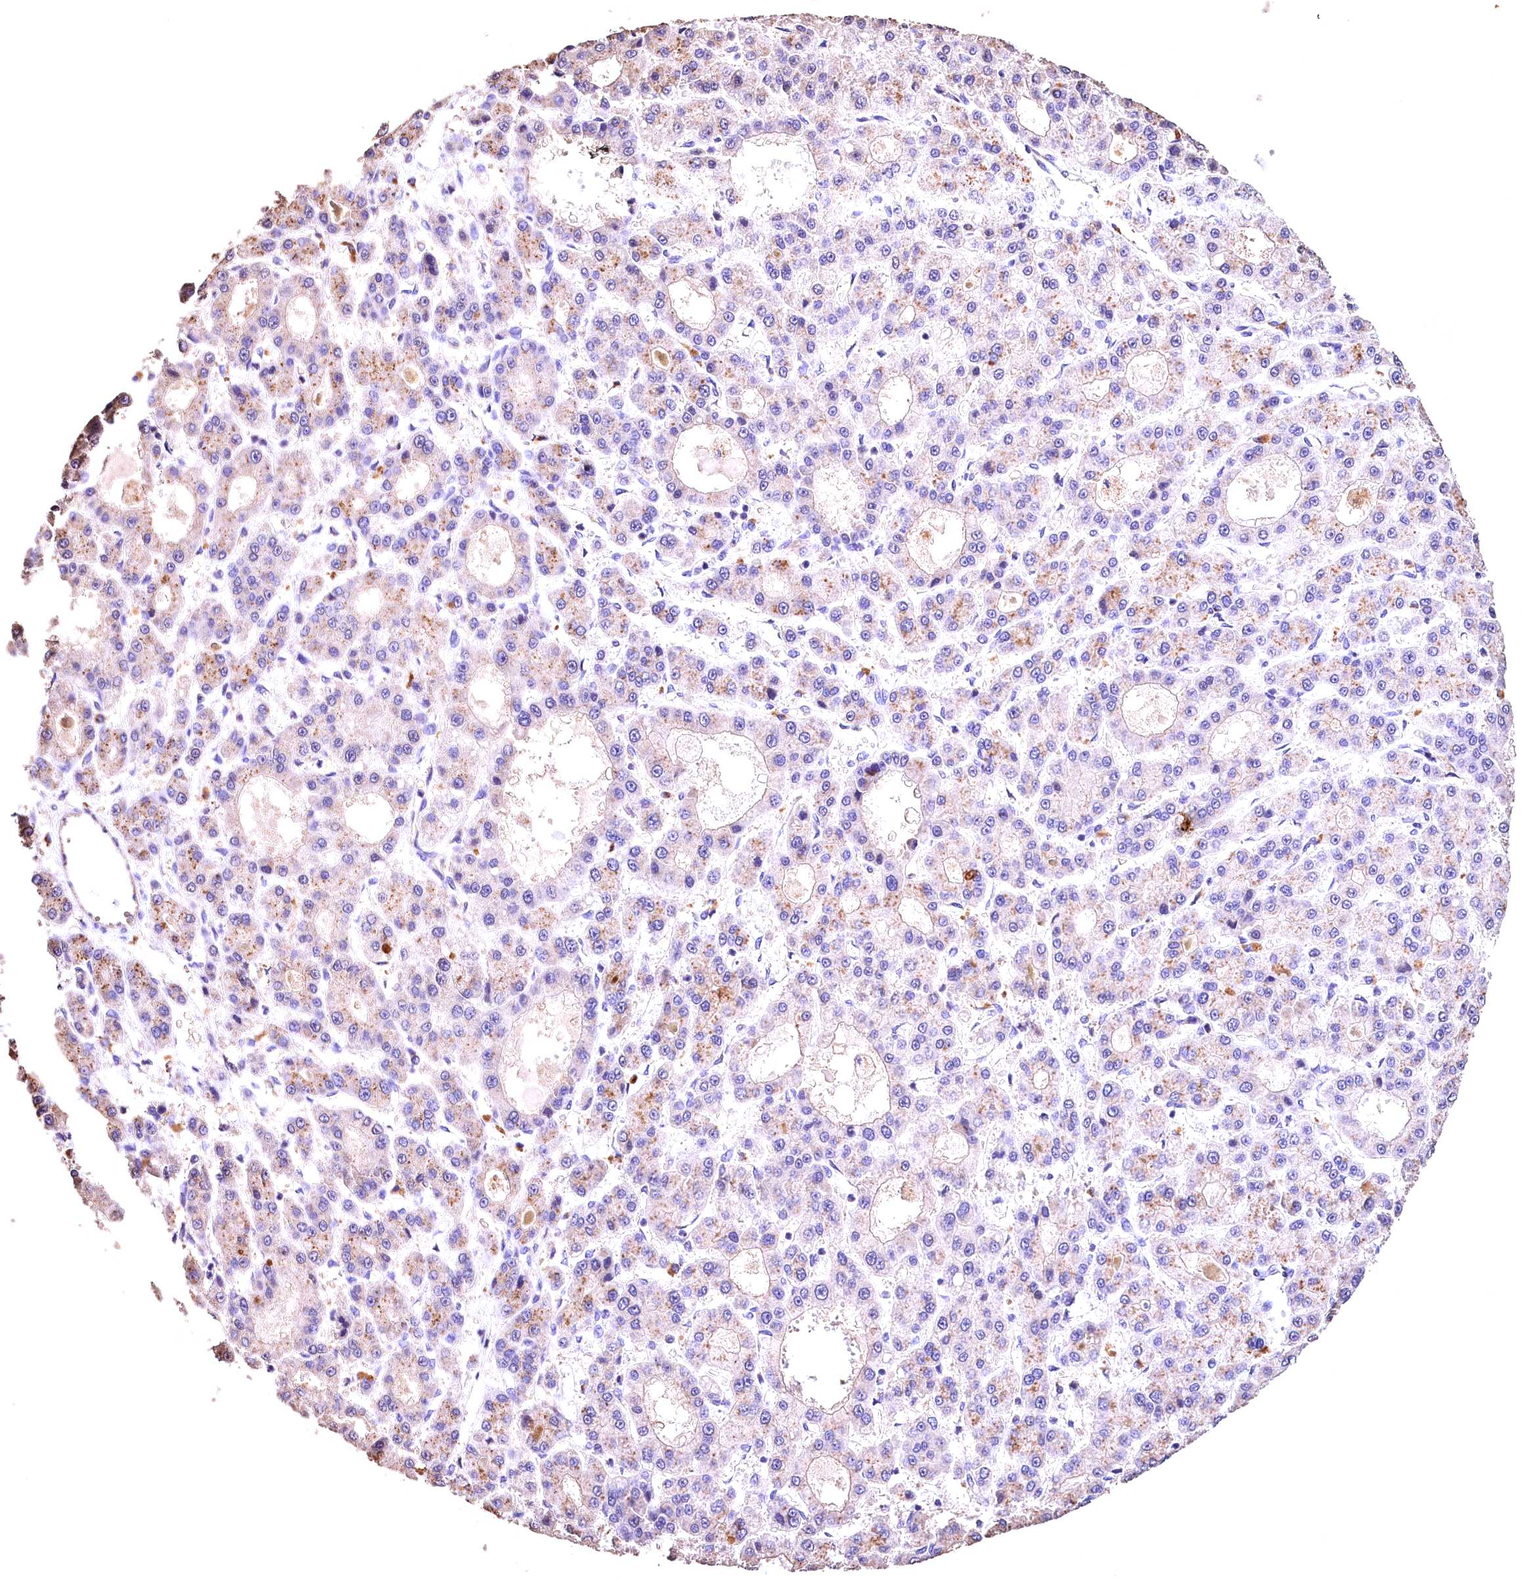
{"staining": {"intensity": "negative", "quantity": "none", "location": "none"}, "tissue": "liver cancer", "cell_type": "Tumor cells", "image_type": "cancer", "snomed": [{"axis": "morphology", "description": "Carcinoma, Hepatocellular, NOS"}, {"axis": "topography", "description": "Liver"}], "caption": "Immunohistochemical staining of liver cancer exhibits no significant staining in tumor cells.", "gene": "OAS3", "patient": {"sex": "male", "age": 70}}